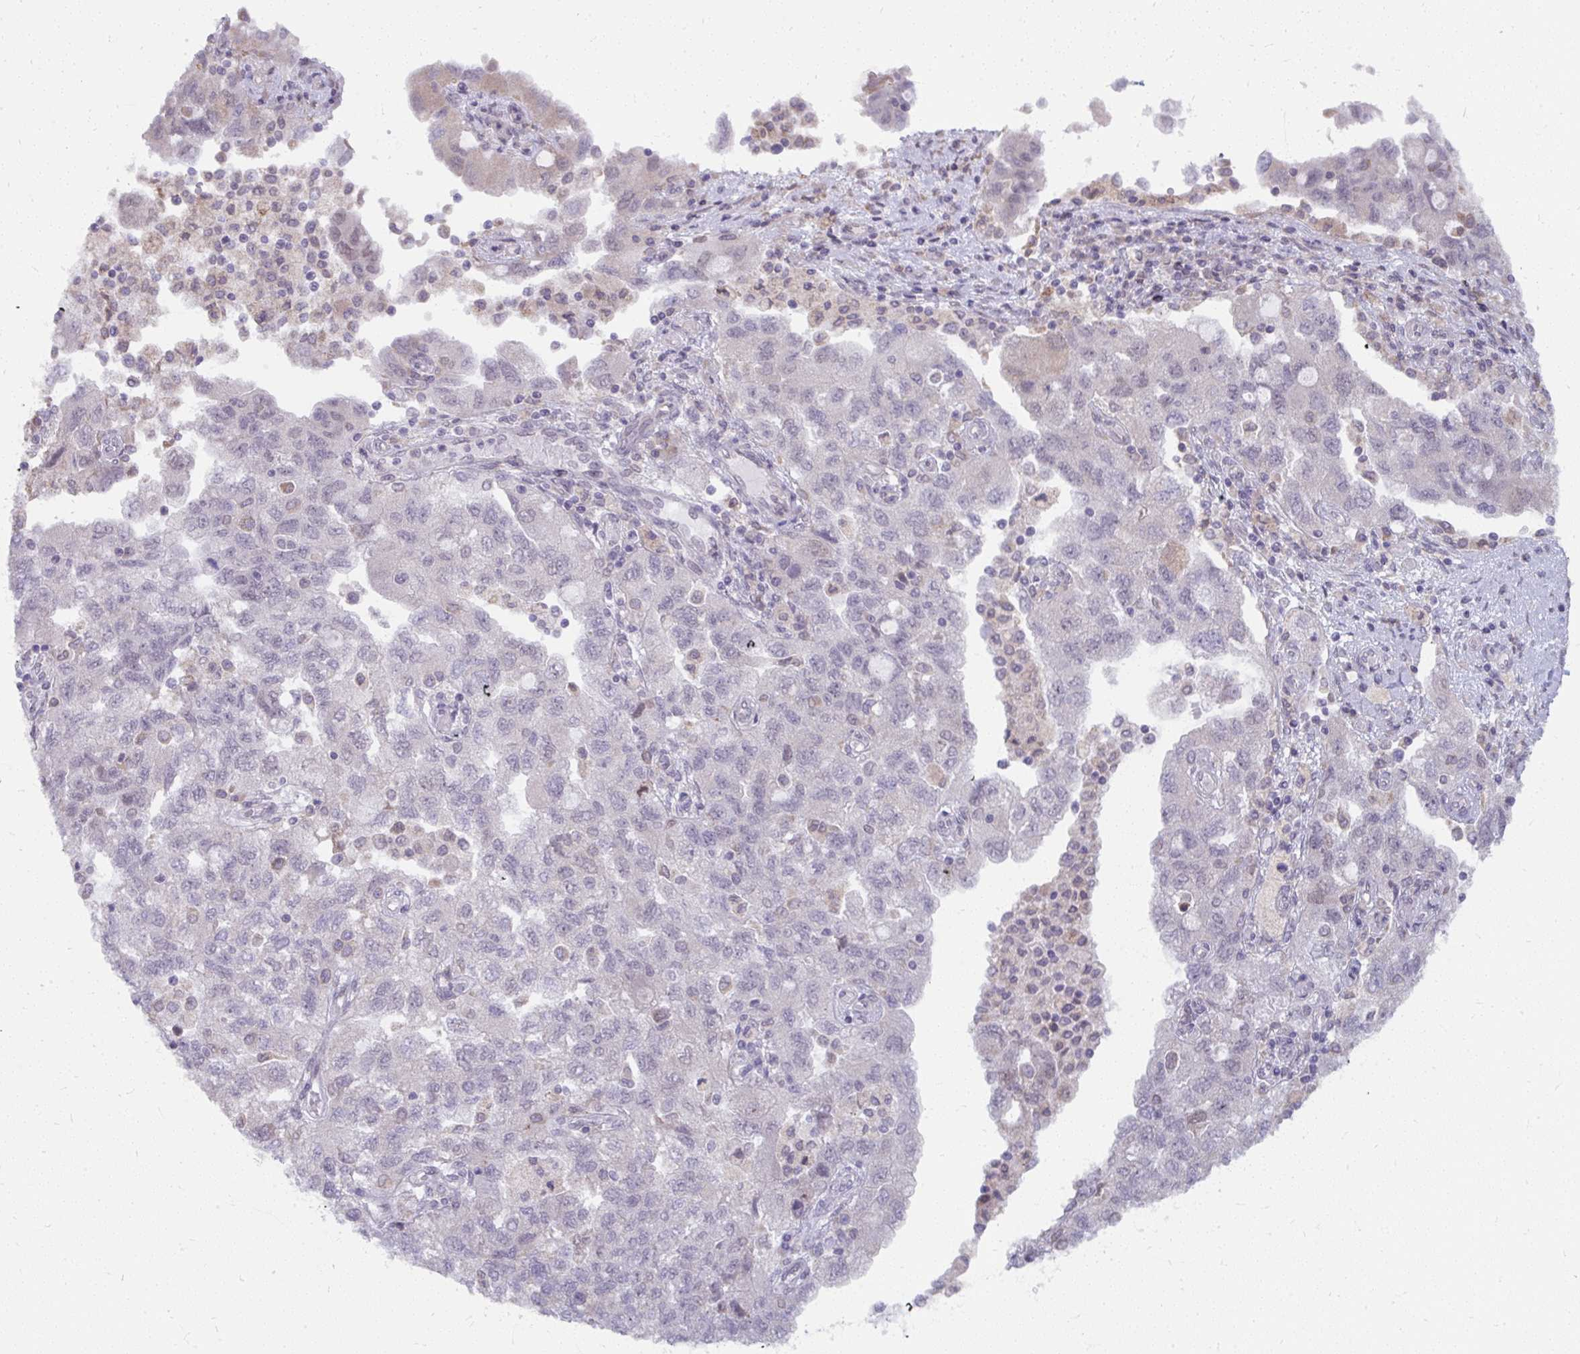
{"staining": {"intensity": "negative", "quantity": "none", "location": "none"}, "tissue": "ovarian cancer", "cell_type": "Tumor cells", "image_type": "cancer", "snomed": [{"axis": "morphology", "description": "Carcinoma, NOS"}, {"axis": "morphology", "description": "Cystadenocarcinoma, serous, NOS"}, {"axis": "topography", "description": "Ovary"}], "caption": "Immunohistochemical staining of human serous cystadenocarcinoma (ovarian) reveals no significant positivity in tumor cells.", "gene": "NMNAT1", "patient": {"sex": "female", "age": 69}}